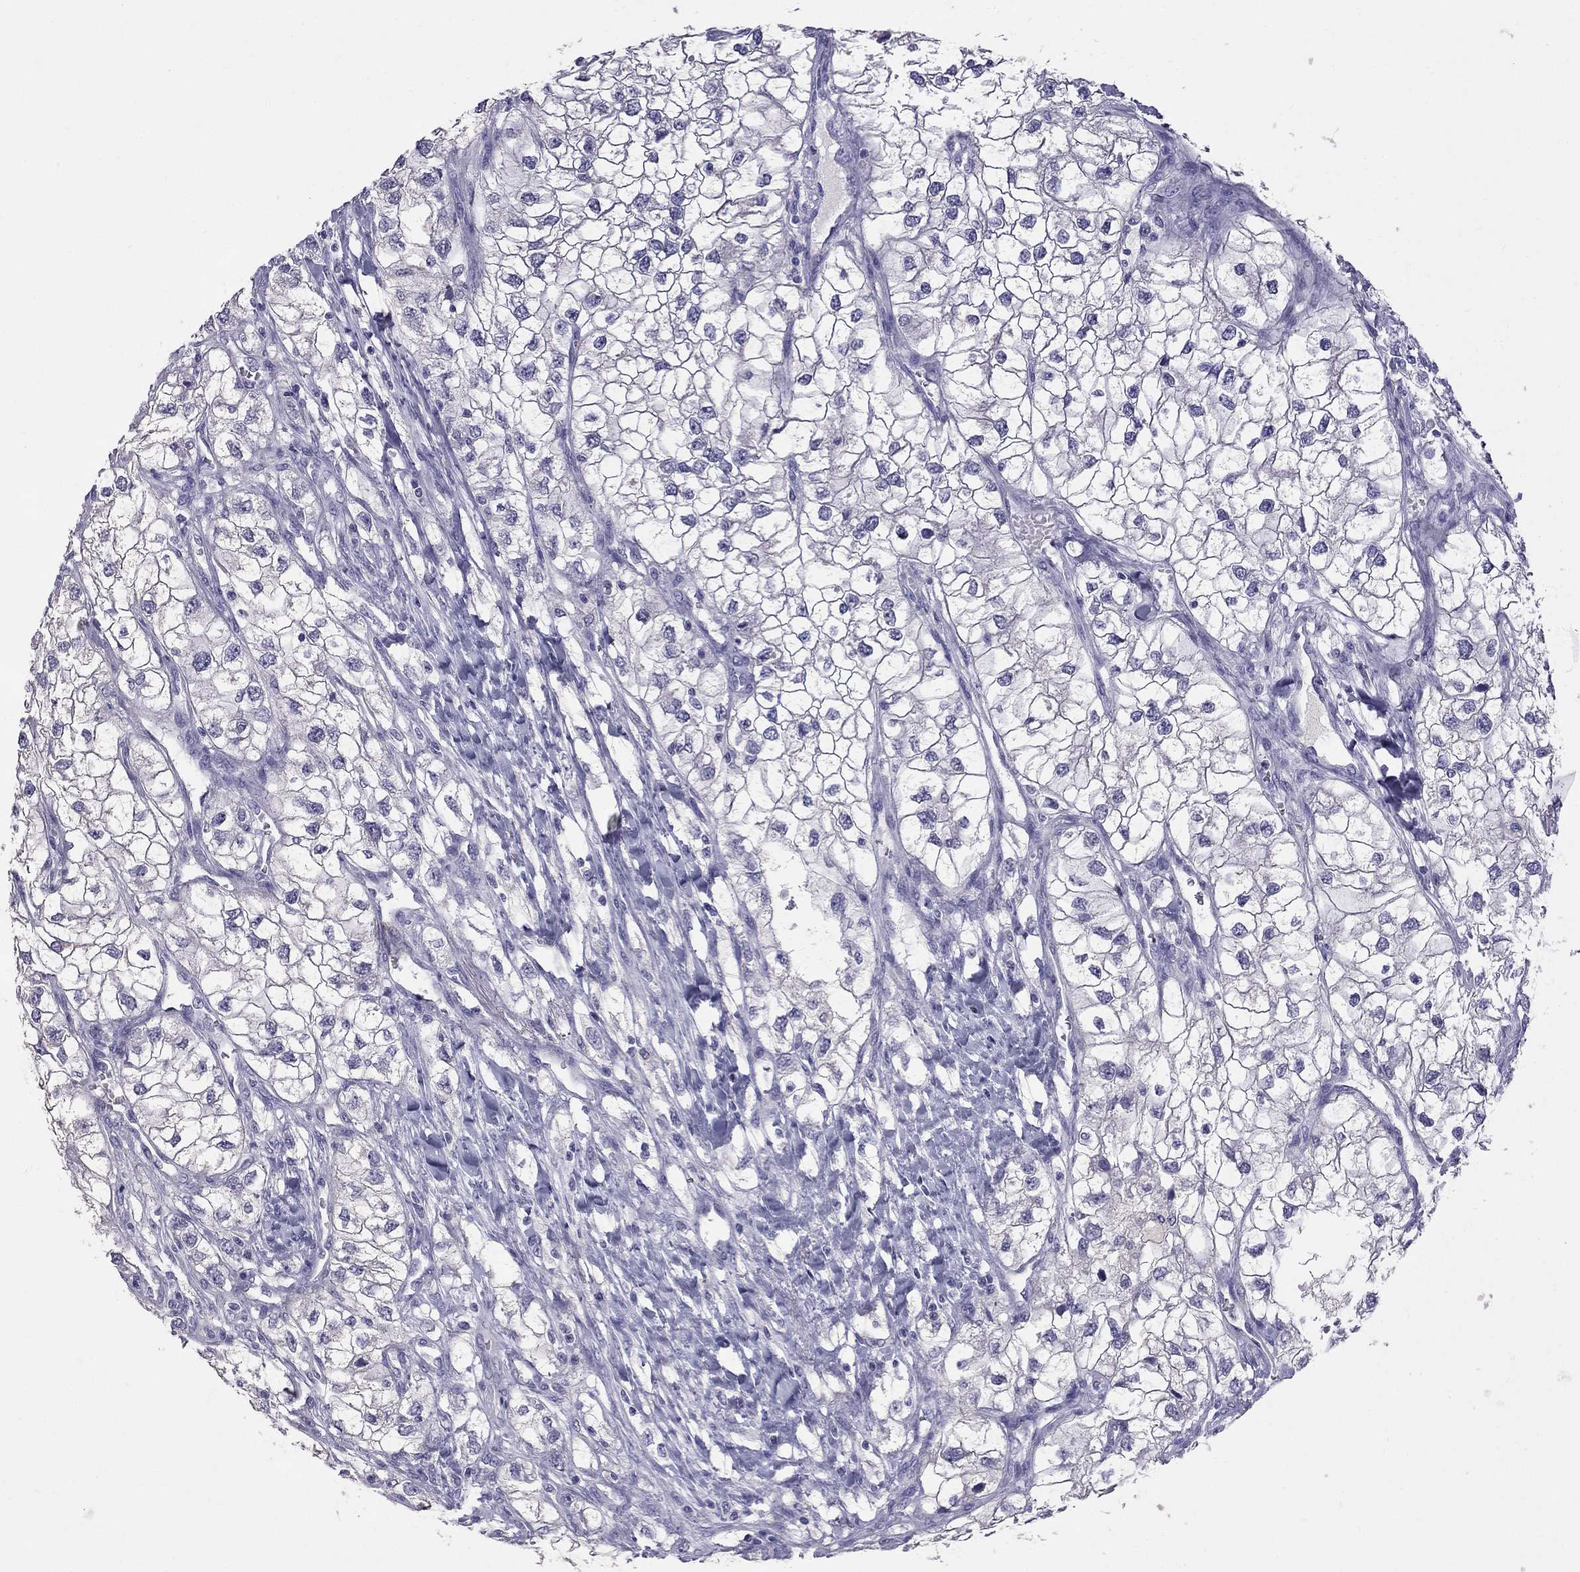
{"staining": {"intensity": "negative", "quantity": "none", "location": "none"}, "tissue": "renal cancer", "cell_type": "Tumor cells", "image_type": "cancer", "snomed": [{"axis": "morphology", "description": "Adenocarcinoma, NOS"}, {"axis": "topography", "description": "Kidney"}], "caption": "IHC micrograph of neoplastic tissue: renal cancer (adenocarcinoma) stained with DAB exhibits no significant protein staining in tumor cells.", "gene": "CFAP91", "patient": {"sex": "male", "age": 59}}